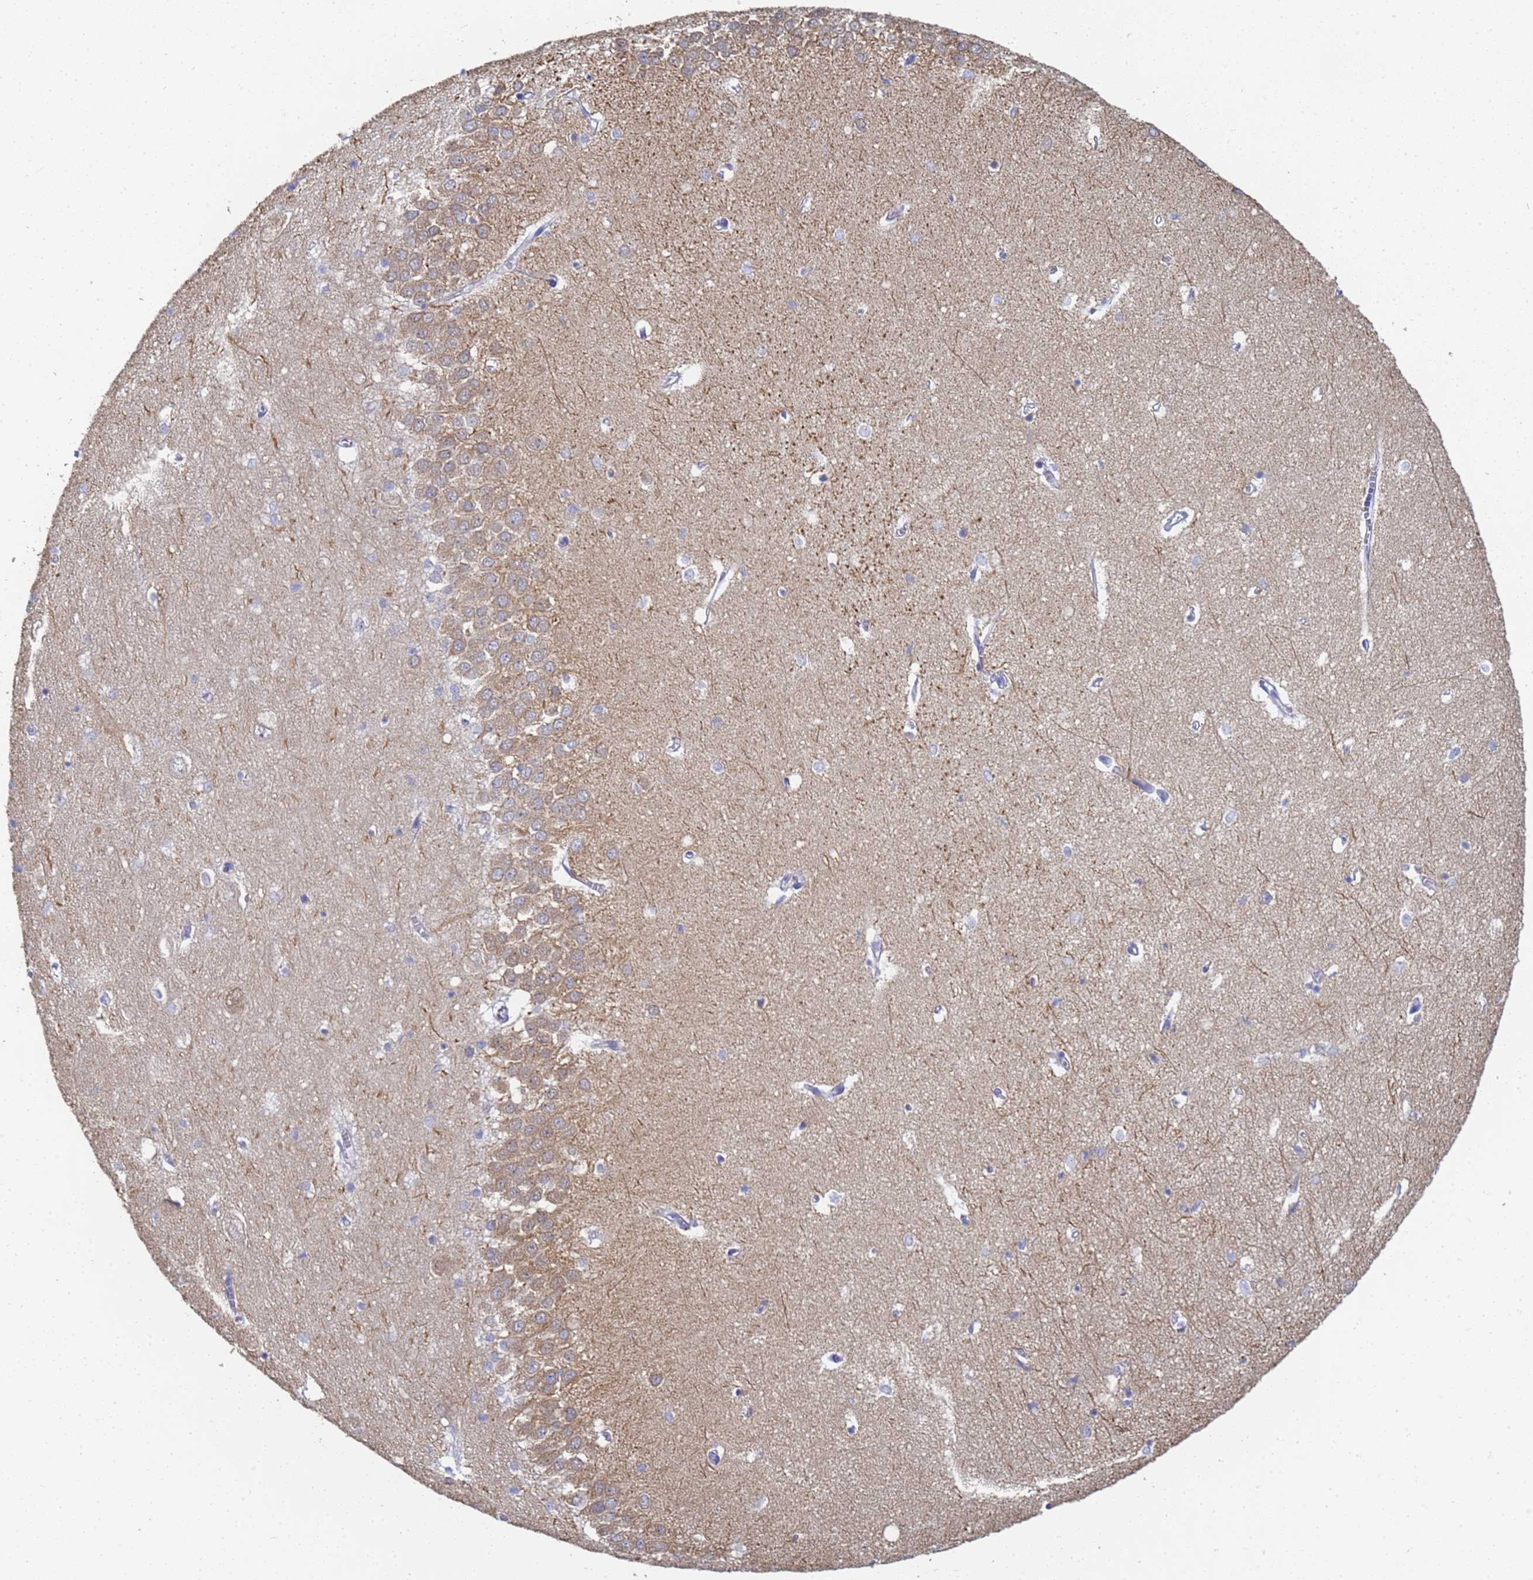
{"staining": {"intensity": "negative", "quantity": "none", "location": "none"}, "tissue": "hippocampus", "cell_type": "Glial cells", "image_type": "normal", "snomed": [{"axis": "morphology", "description": "Normal tissue, NOS"}, {"axis": "topography", "description": "Hippocampus"}], "caption": "Hippocampus stained for a protein using IHC reveals no expression glial cells.", "gene": "ENSG00000198211", "patient": {"sex": "female", "age": 64}}